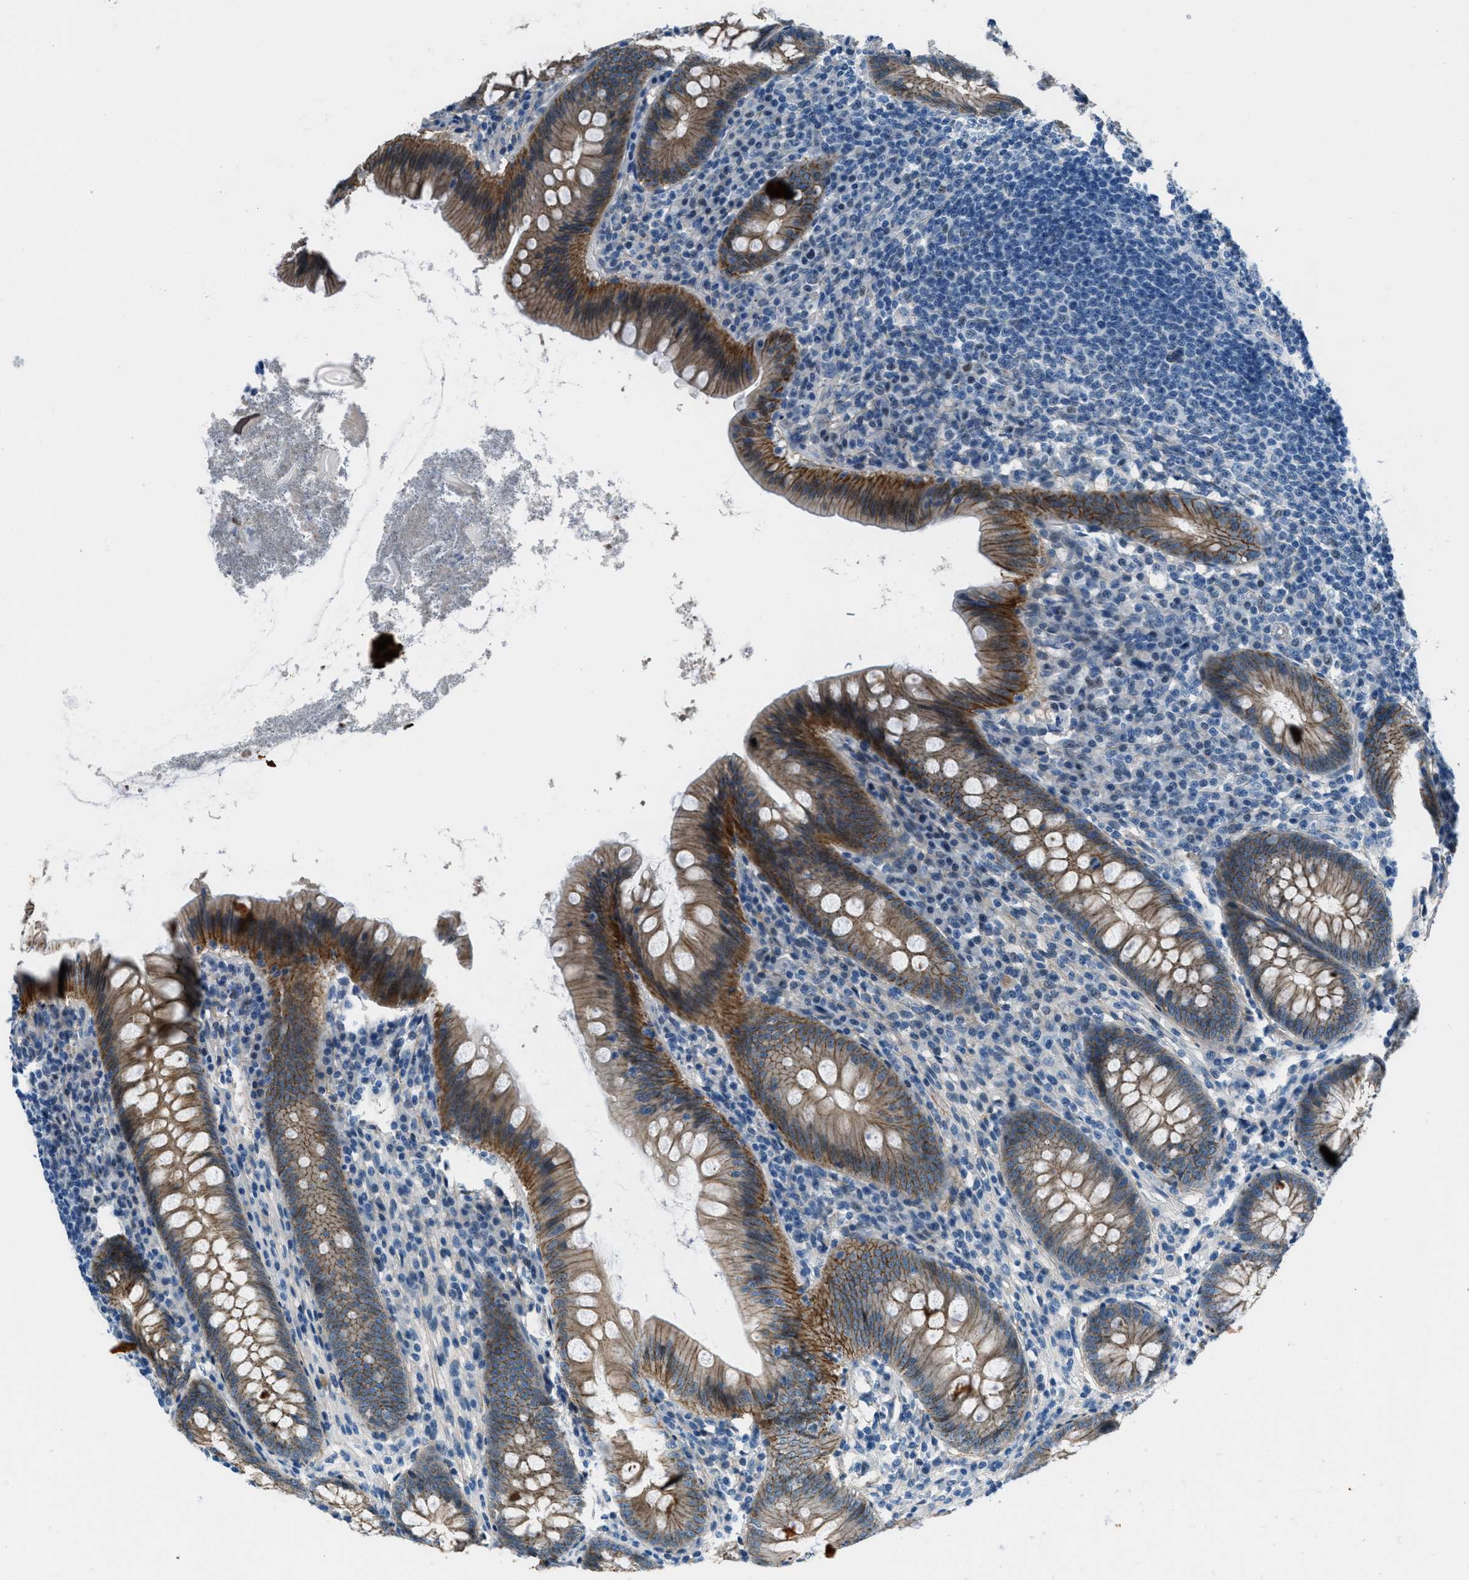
{"staining": {"intensity": "moderate", "quantity": ">75%", "location": "cytoplasmic/membranous"}, "tissue": "appendix", "cell_type": "Glandular cells", "image_type": "normal", "snomed": [{"axis": "morphology", "description": "Normal tissue, NOS"}, {"axis": "topography", "description": "Appendix"}], "caption": "Immunohistochemistry (IHC) staining of benign appendix, which displays medium levels of moderate cytoplasmic/membranous positivity in approximately >75% of glandular cells indicating moderate cytoplasmic/membranous protein positivity. The staining was performed using DAB (brown) for protein detection and nuclei were counterstained in hematoxylin (blue).", "gene": "FBN1", "patient": {"sex": "male", "age": 56}}